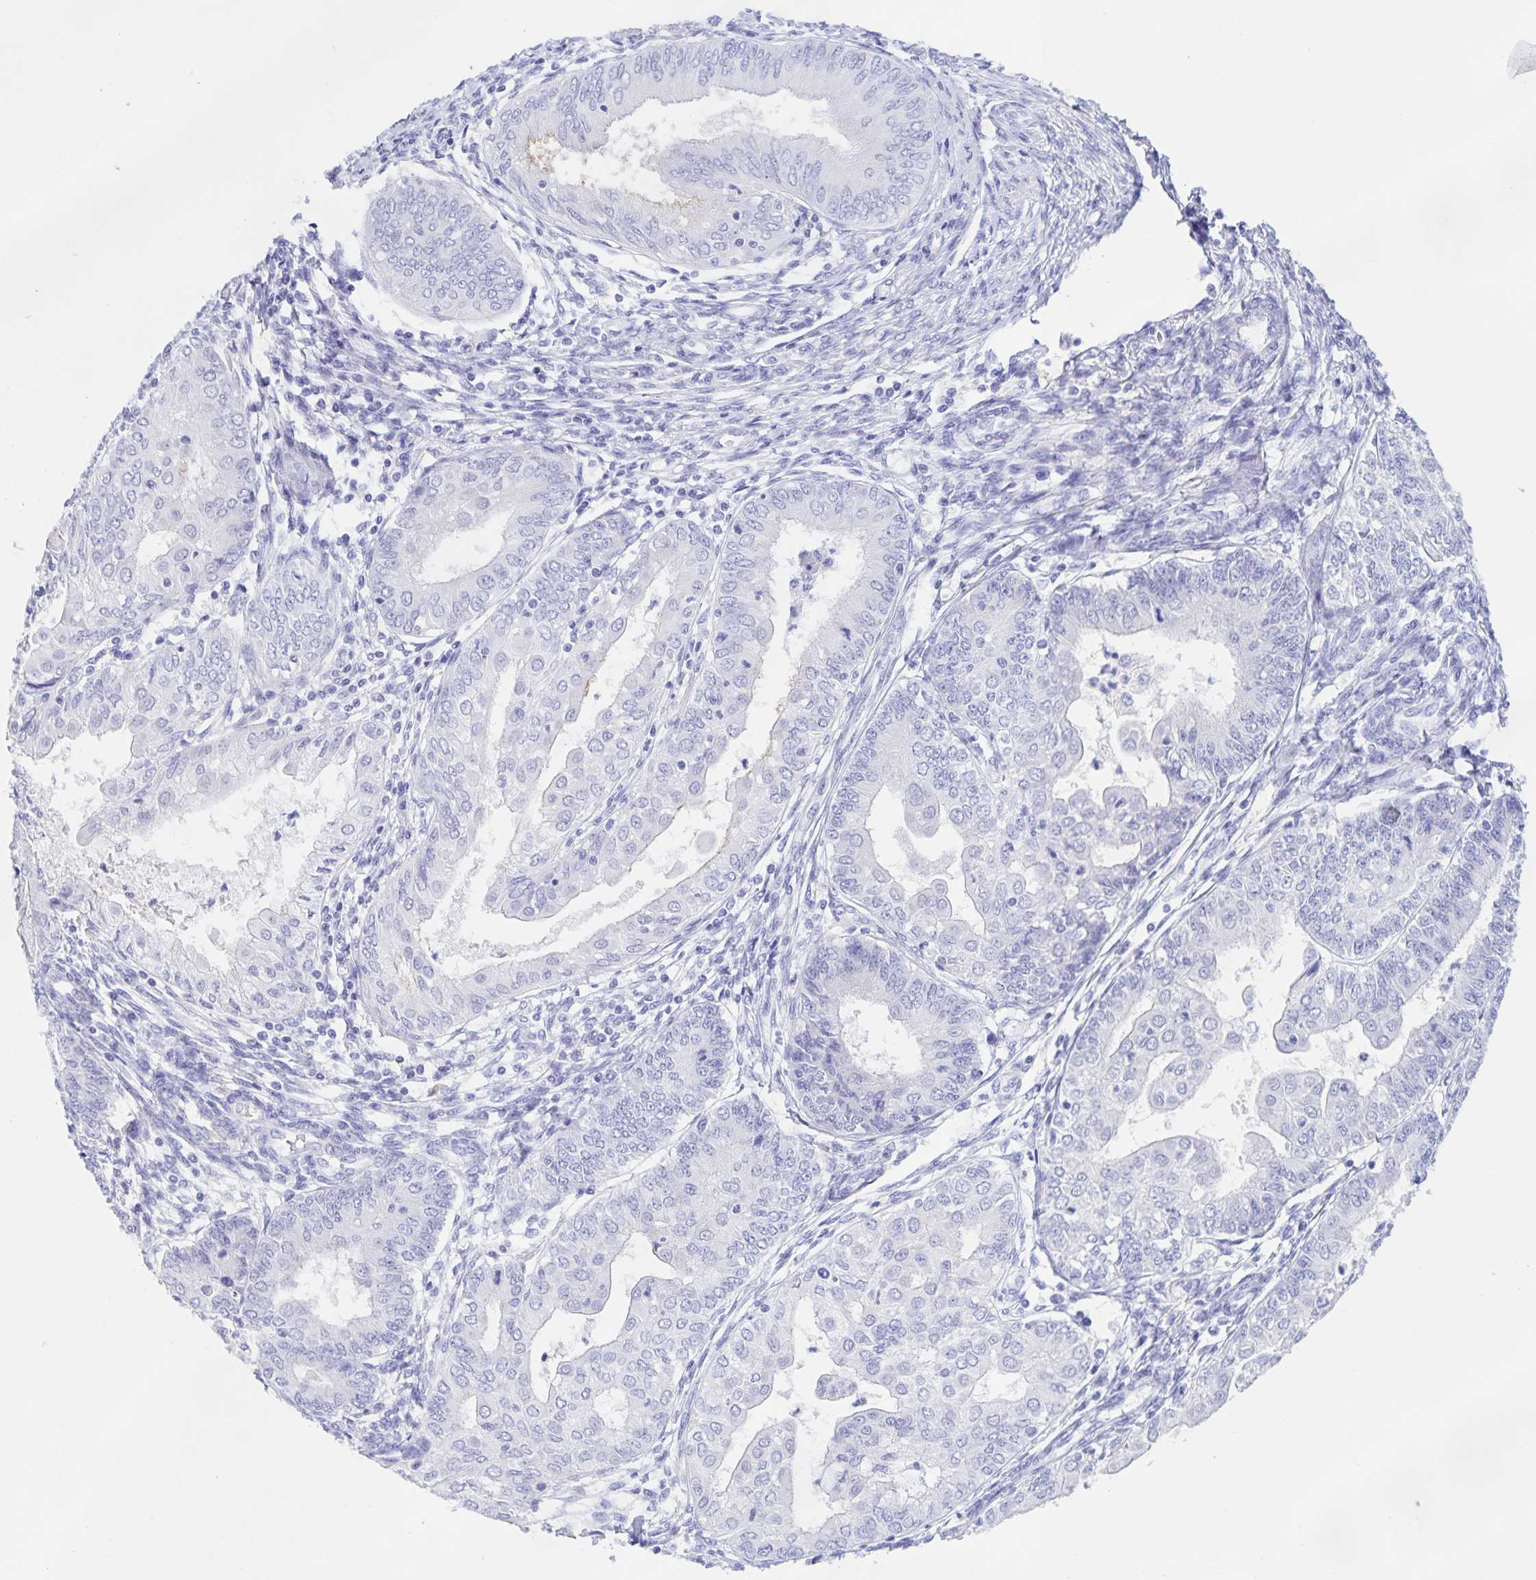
{"staining": {"intensity": "negative", "quantity": "none", "location": "none"}, "tissue": "endometrial cancer", "cell_type": "Tumor cells", "image_type": "cancer", "snomed": [{"axis": "morphology", "description": "Adenocarcinoma, NOS"}, {"axis": "topography", "description": "Endometrium"}], "caption": "A high-resolution histopathology image shows immunohistochemistry (IHC) staining of adenocarcinoma (endometrial), which reveals no significant staining in tumor cells. (DAB immunohistochemistry (IHC) visualized using brightfield microscopy, high magnification).", "gene": "CATSPER4", "patient": {"sex": "female", "age": 68}}